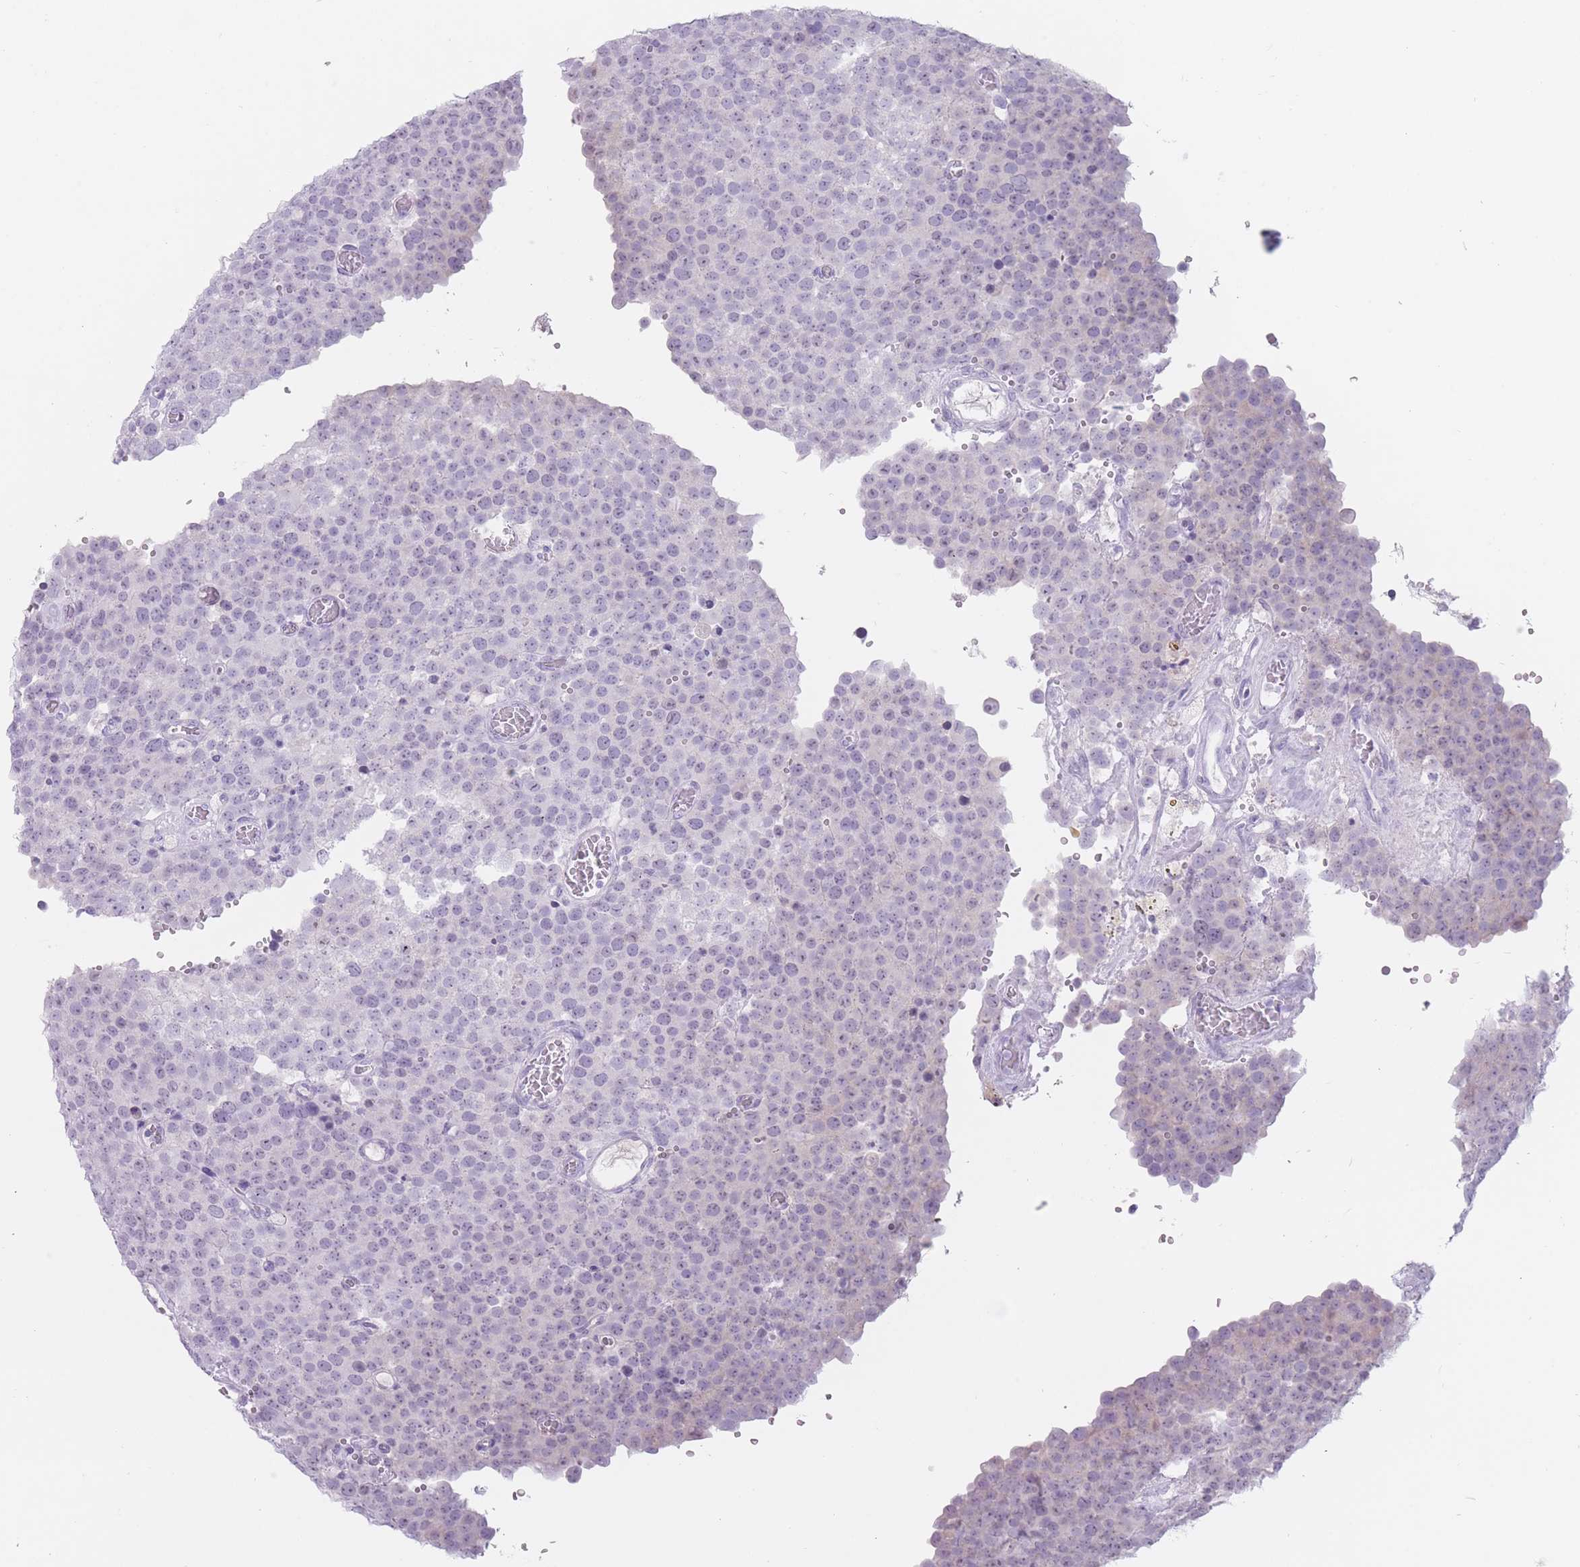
{"staining": {"intensity": "negative", "quantity": "none", "location": "none"}, "tissue": "testis cancer", "cell_type": "Tumor cells", "image_type": "cancer", "snomed": [{"axis": "morphology", "description": "Normal tissue, NOS"}, {"axis": "morphology", "description": "Seminoma, NOS"}, {"axis": "topography", "description": "Testis"}], "caption": "A histopathology image of testis cancer (seminoma) stained for a protein shows no brown staining in tumor cells.", "gene": "PNMA3", "patient": {"sex": "male", "age": 71}}